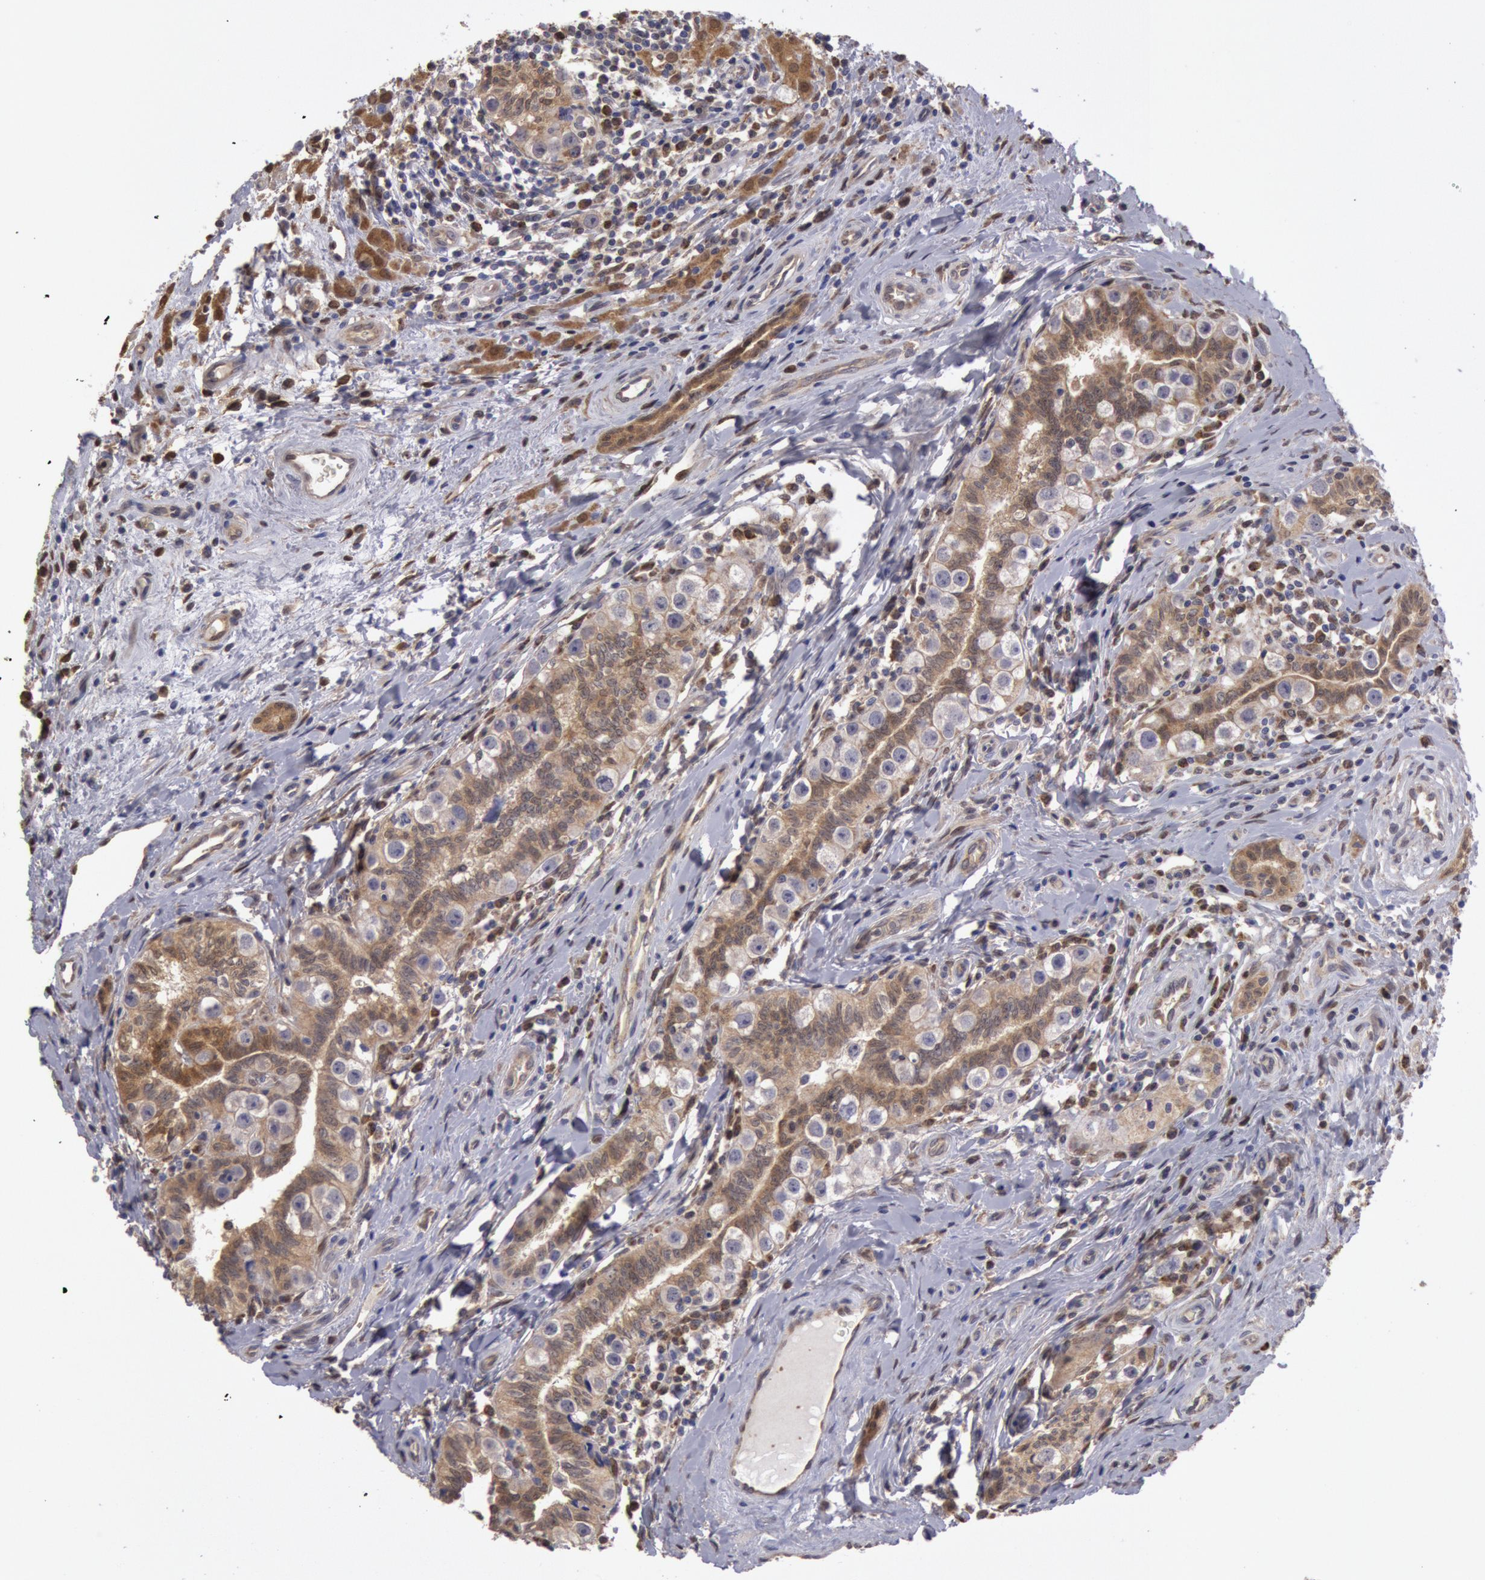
{"staining": {"intensity": "weak", "quantity": ">75%", "location": "cytoplasmic/membranous"}, "tissue": "testis cancer", "cell_type": "Tumor cells", "image_type": "cancer", "snomed": [{"axis": "morphology", "description": "Seminoma, NOS"}, {"axis": "topography", "description": "Testis"}], "caption": "Brown immunohistochemical staining in testis cancer (seminoma) reveals weak cytoplasmic/membranous positivity in approximately >75% of tumor cells.", "gene": "MPST", "patient": {"sex": "male", "age": 32}}